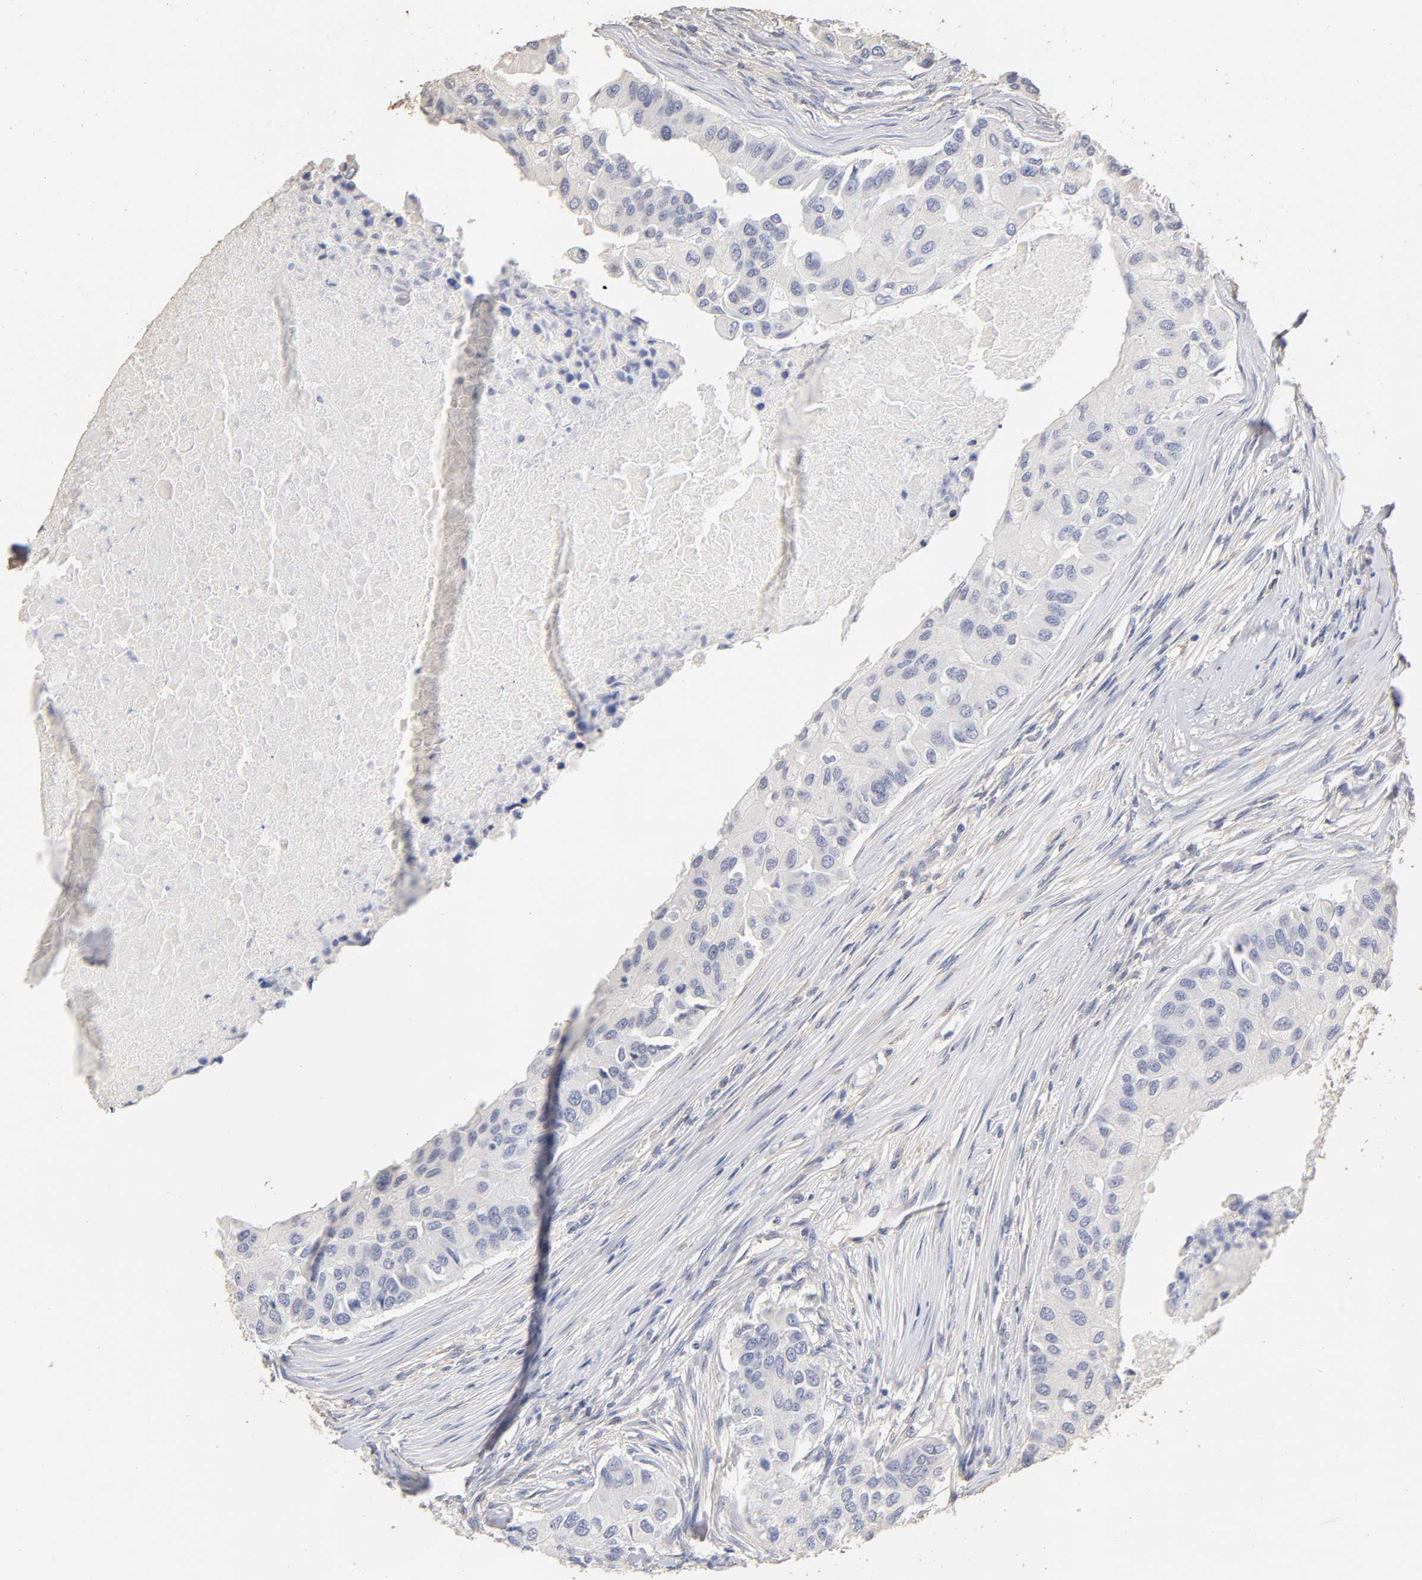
{"staining": {"intensity": "negative", "quantity": "none", "location": "none"}, "tissue": "breast cancer", "cell_type": "Tumor cells", "image_type": "cancer", "snomed": [{"axis": "morphology", "description": "Normal tissue, NOS"}, {"axis": "morphology", "description": "Duct carcinoma"}, {"axis": "topography", "description": "Breast"}], "caption": "Immunohistochemistry histopathology image of neoplastic tissue: human breast cancer (intraductal carcinoma) stained with DAB reveals no significant protein staining in tumor cells. (Immunohistochemistry, brightfield microscopy, high magnification).", "gene": "VSIG4", "patient": {"sex": "female", "age": 49}}